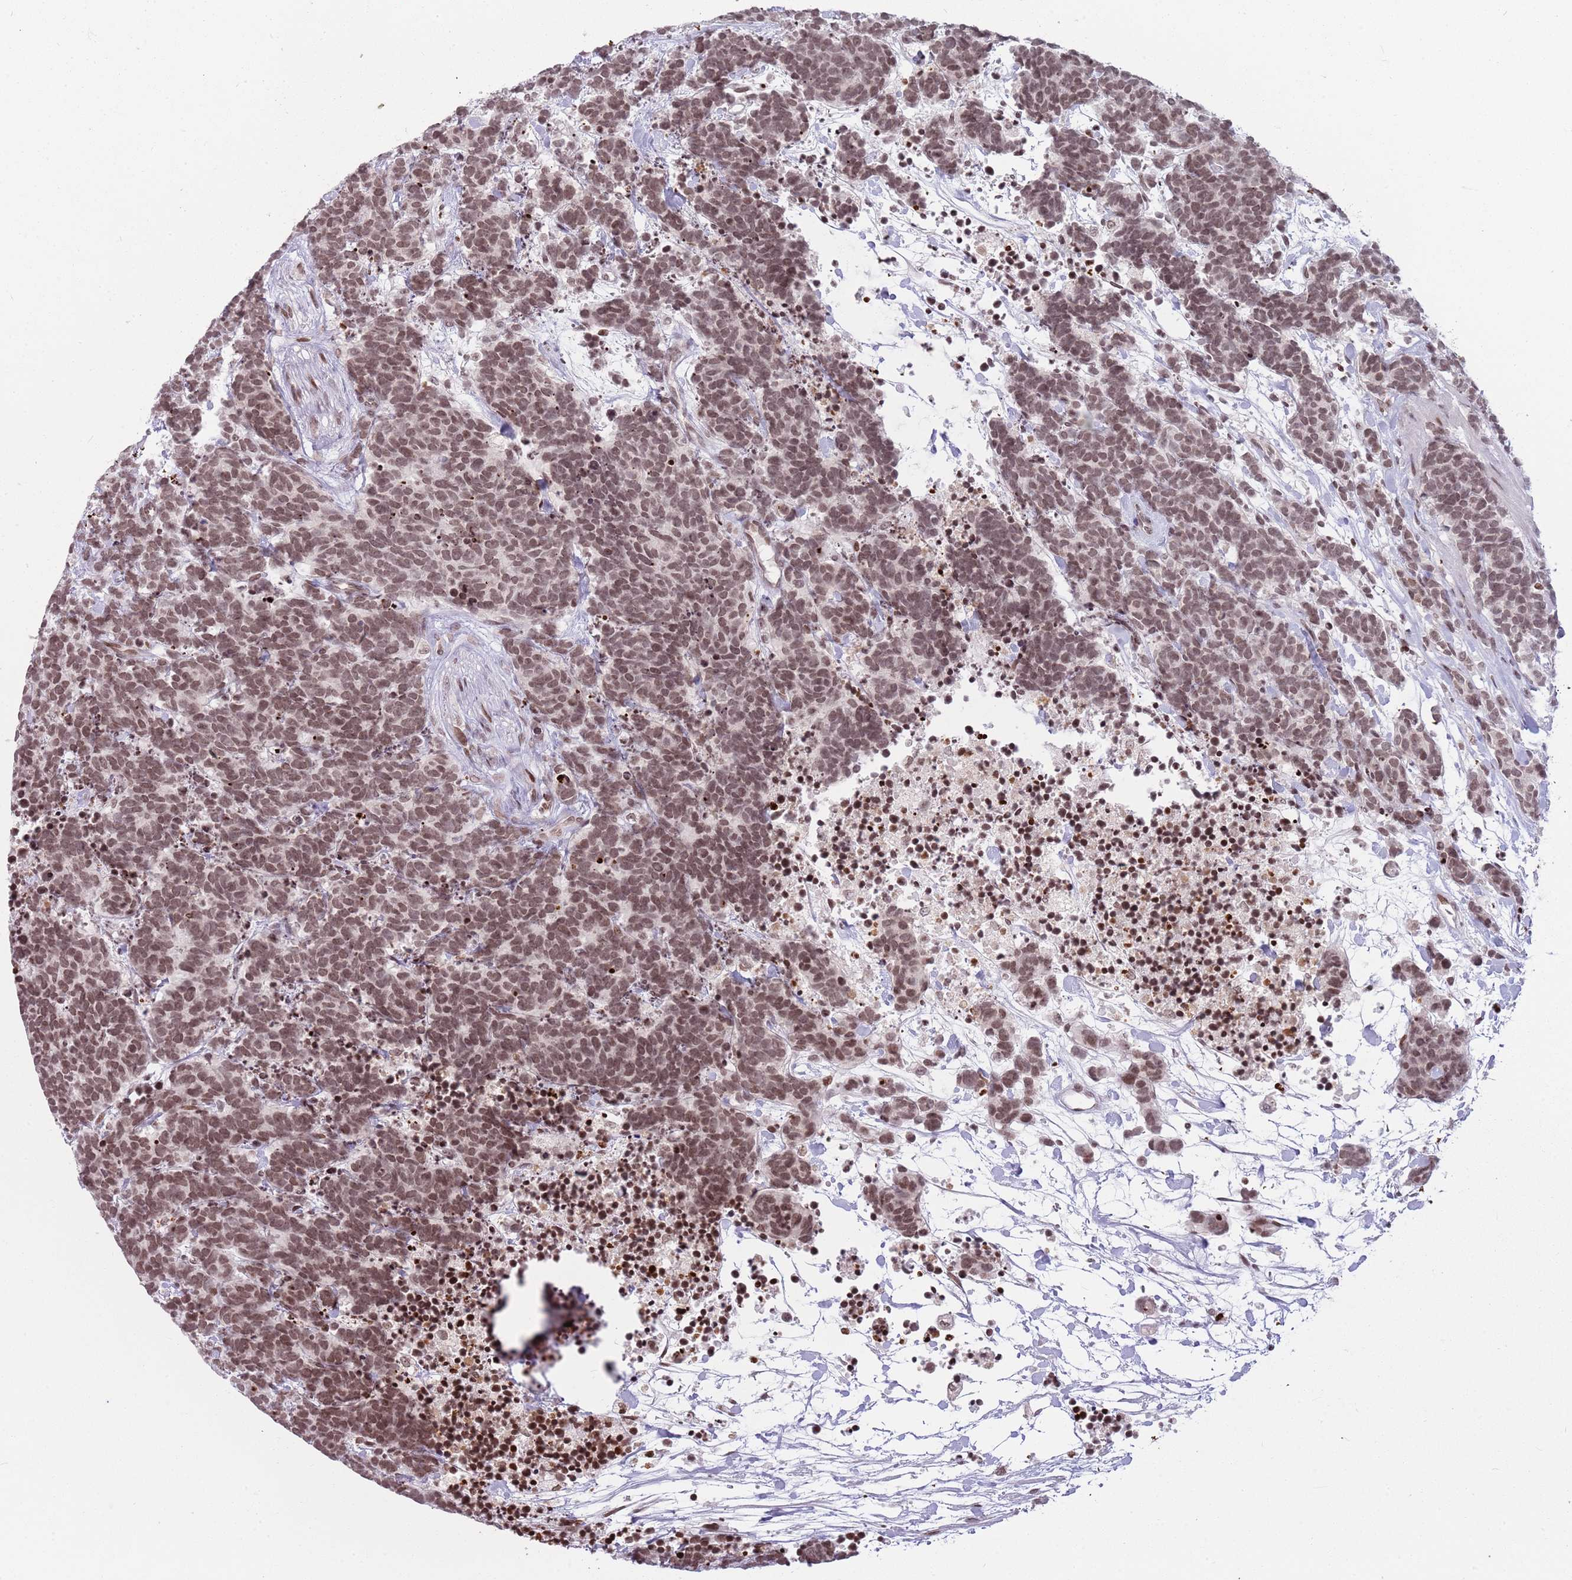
{"staining": {"intensity": "moderate", "quantity": ">75%", "location": "nuclear"}, "tissue": "carcinoid", "cell_type": "Tumor cells", "image_type": "cancer", "snomed": [{"axis": "morphology", "description": "Carcinoma, NOS"}, {"axis": "morphology", "description": "Carcinoid, malignant, NOS"}, {"axis": "topography", "description": "Prostate"}], "caption": "Carcinoma stained with a brown dye exhibits moderate nuclear positive positivity in approximately >75% of tumor cells.", "gene": "SH3RF3", "patient": {"sex": "male", "age": 57}}